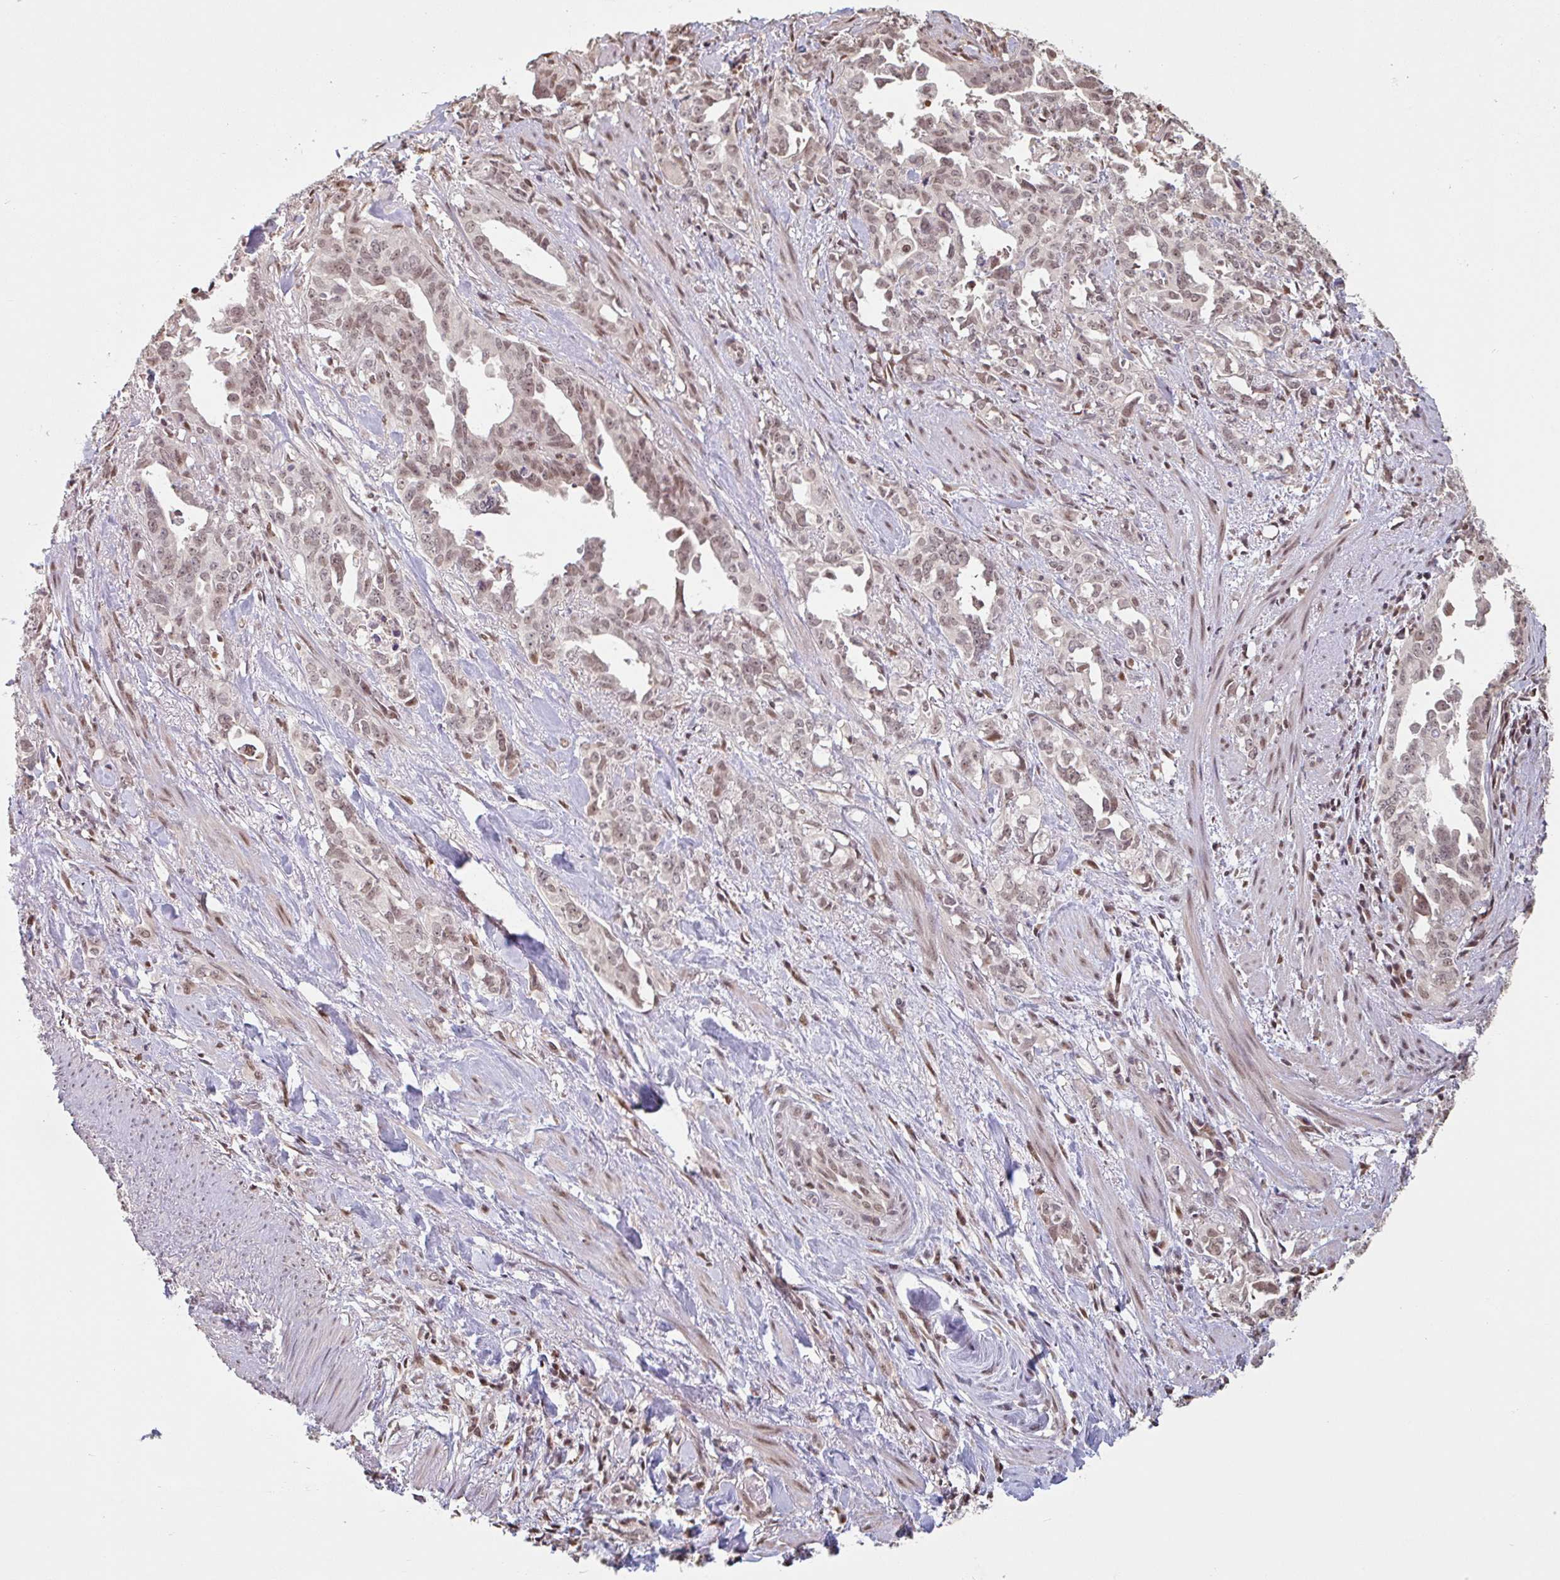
{"staining": {"intensity": "moderate", "quantity": ">75%", "location": "nuclear"}, "tissue": "endometrial cancer", "cell_type": "Tumor cells", "image_type": "cancer", "snomed": [{"axis": "morphology", "description": "Adenocarcinoma, NOS"}, {"axis": "topography", "description": "Endometrium"}], "caption": "Immunohistochemistry (IHC) of human endometrial cancer (adenocarcinoma) exhibits medium levels of moderate nuclear positivity in about >75% of tumor cells.", "gene": "DR1", "patient": {"sex": "female", "age": 65}}